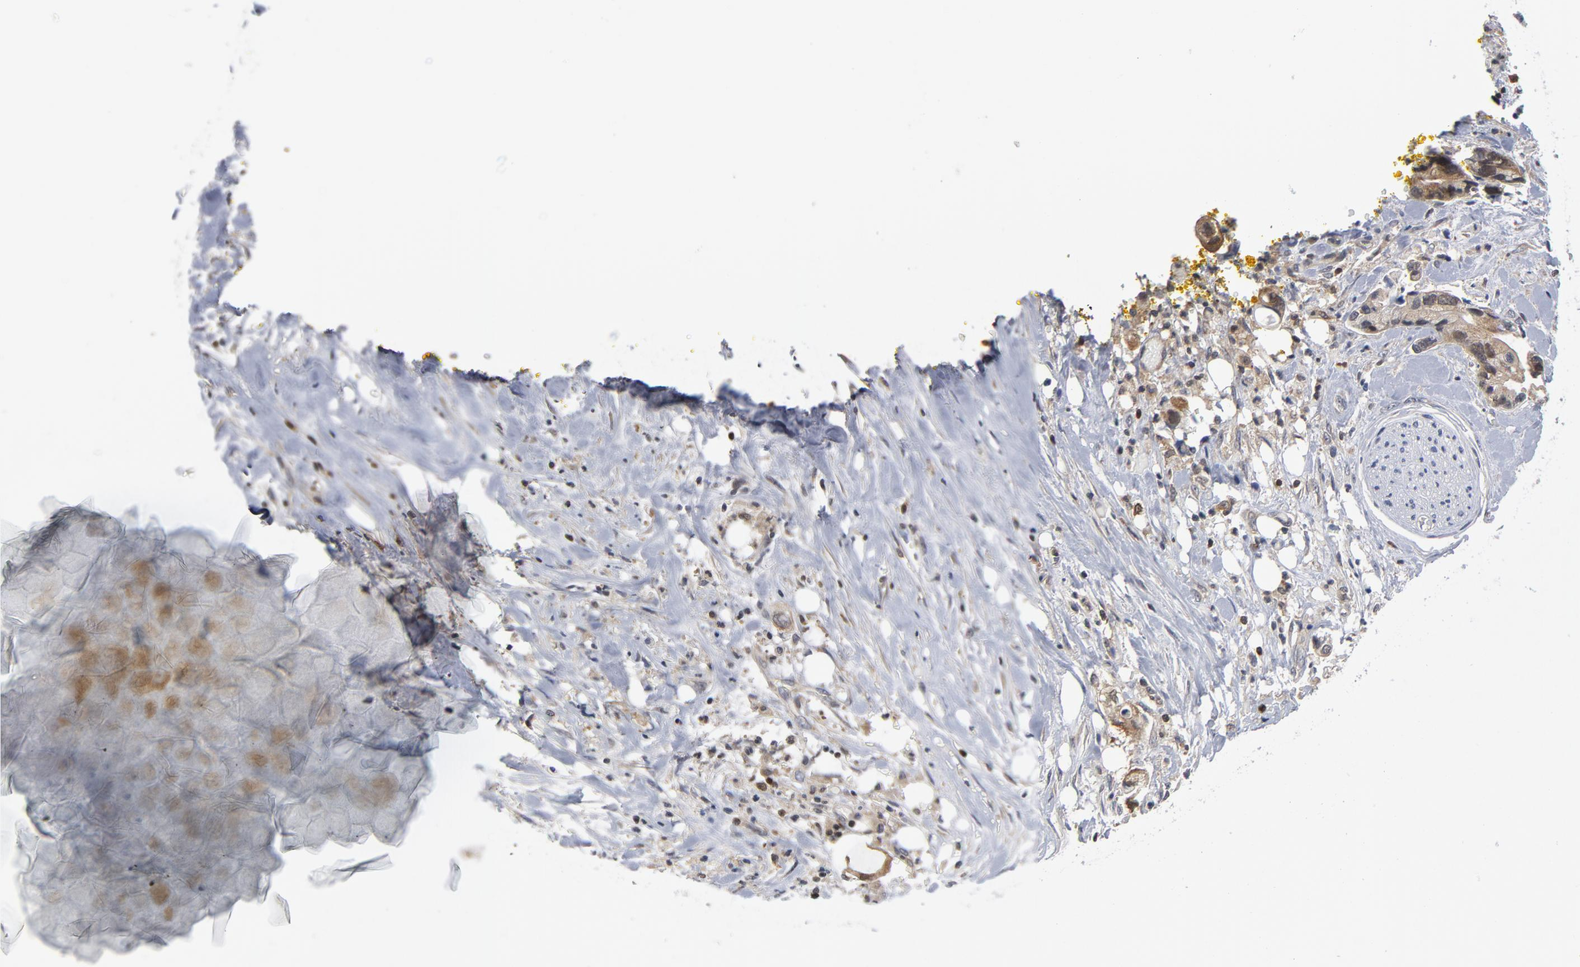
{"staining": {"intensity": "negative", "quantity": "none", "location": "none"}, "tissue": "pancreatic cancer", "cell_type": "Tumor cells", "image_type": "cancer", "snomed": [{"axis": "morphology", "description": "Adenocarcinoma, NOS"}, {"axis": "topography", "description": "Pancreas"}], "caption": "A high-resolution histopathology image shows IHC staining of adenocarcinoma (pancreatic), which exhibits no significant expression in tumor cells.", "gene": "TRADD", "patient": {"sex": "male", "age": 70}}